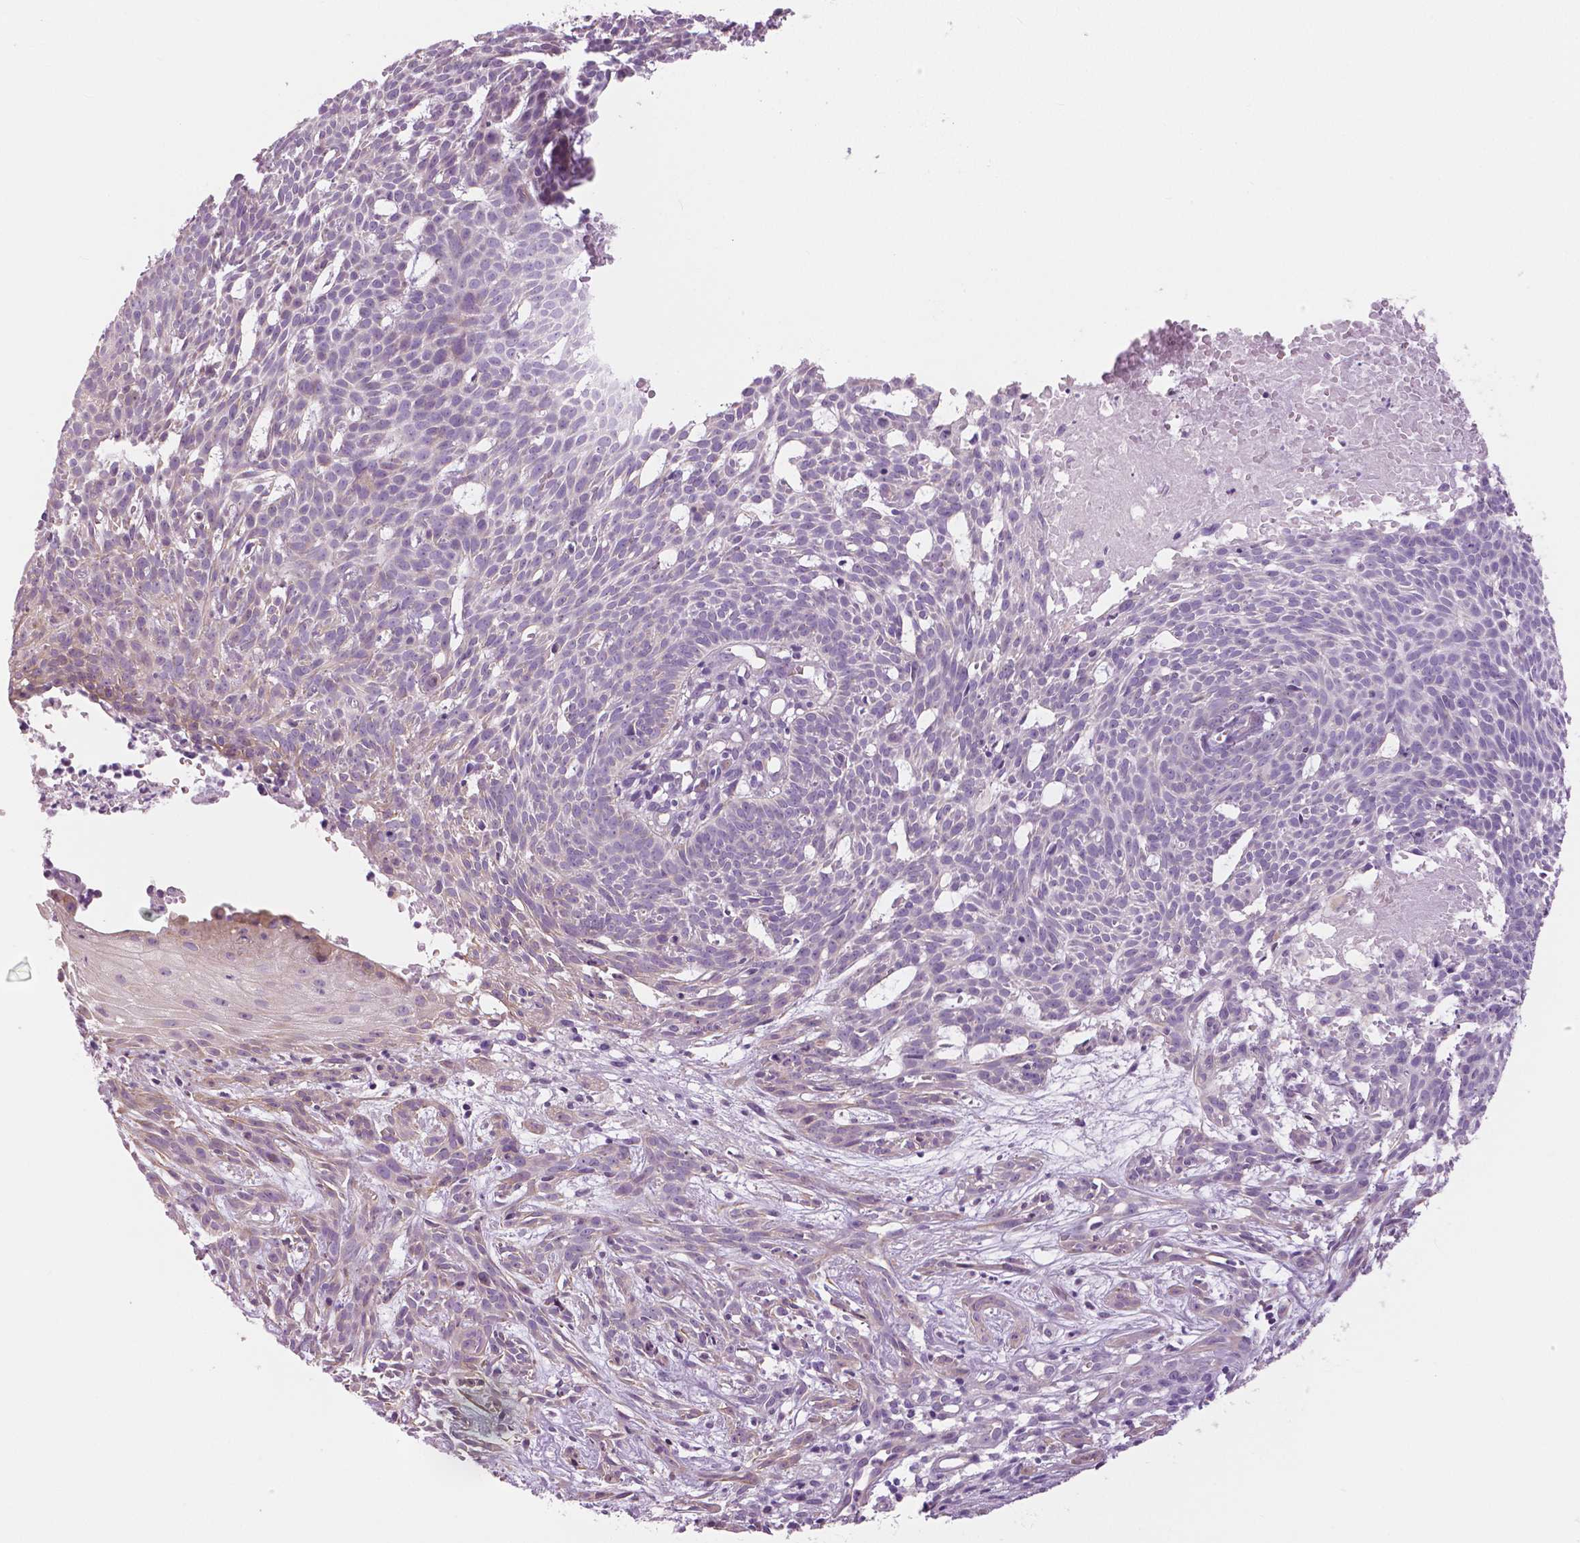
{"staining": {"intensity": "negative", "quantity": "none", "location": "none"}, "tissue": "skin cancer", "cell_type": "Tumor cells", "image_type": "cancer", "snomed": [{"axis": "morphology", "description": "Basal cell carcinoma"}, {"axis": "topography", "description": "Skin"}], "caption": "Image shows no significant protein positivity in tumor cells of basal cell carcinoma (skin). Nuclei are stained in blue.", "gene": "SLC24A1", "patient": {"sex": "male", "age": 59}}